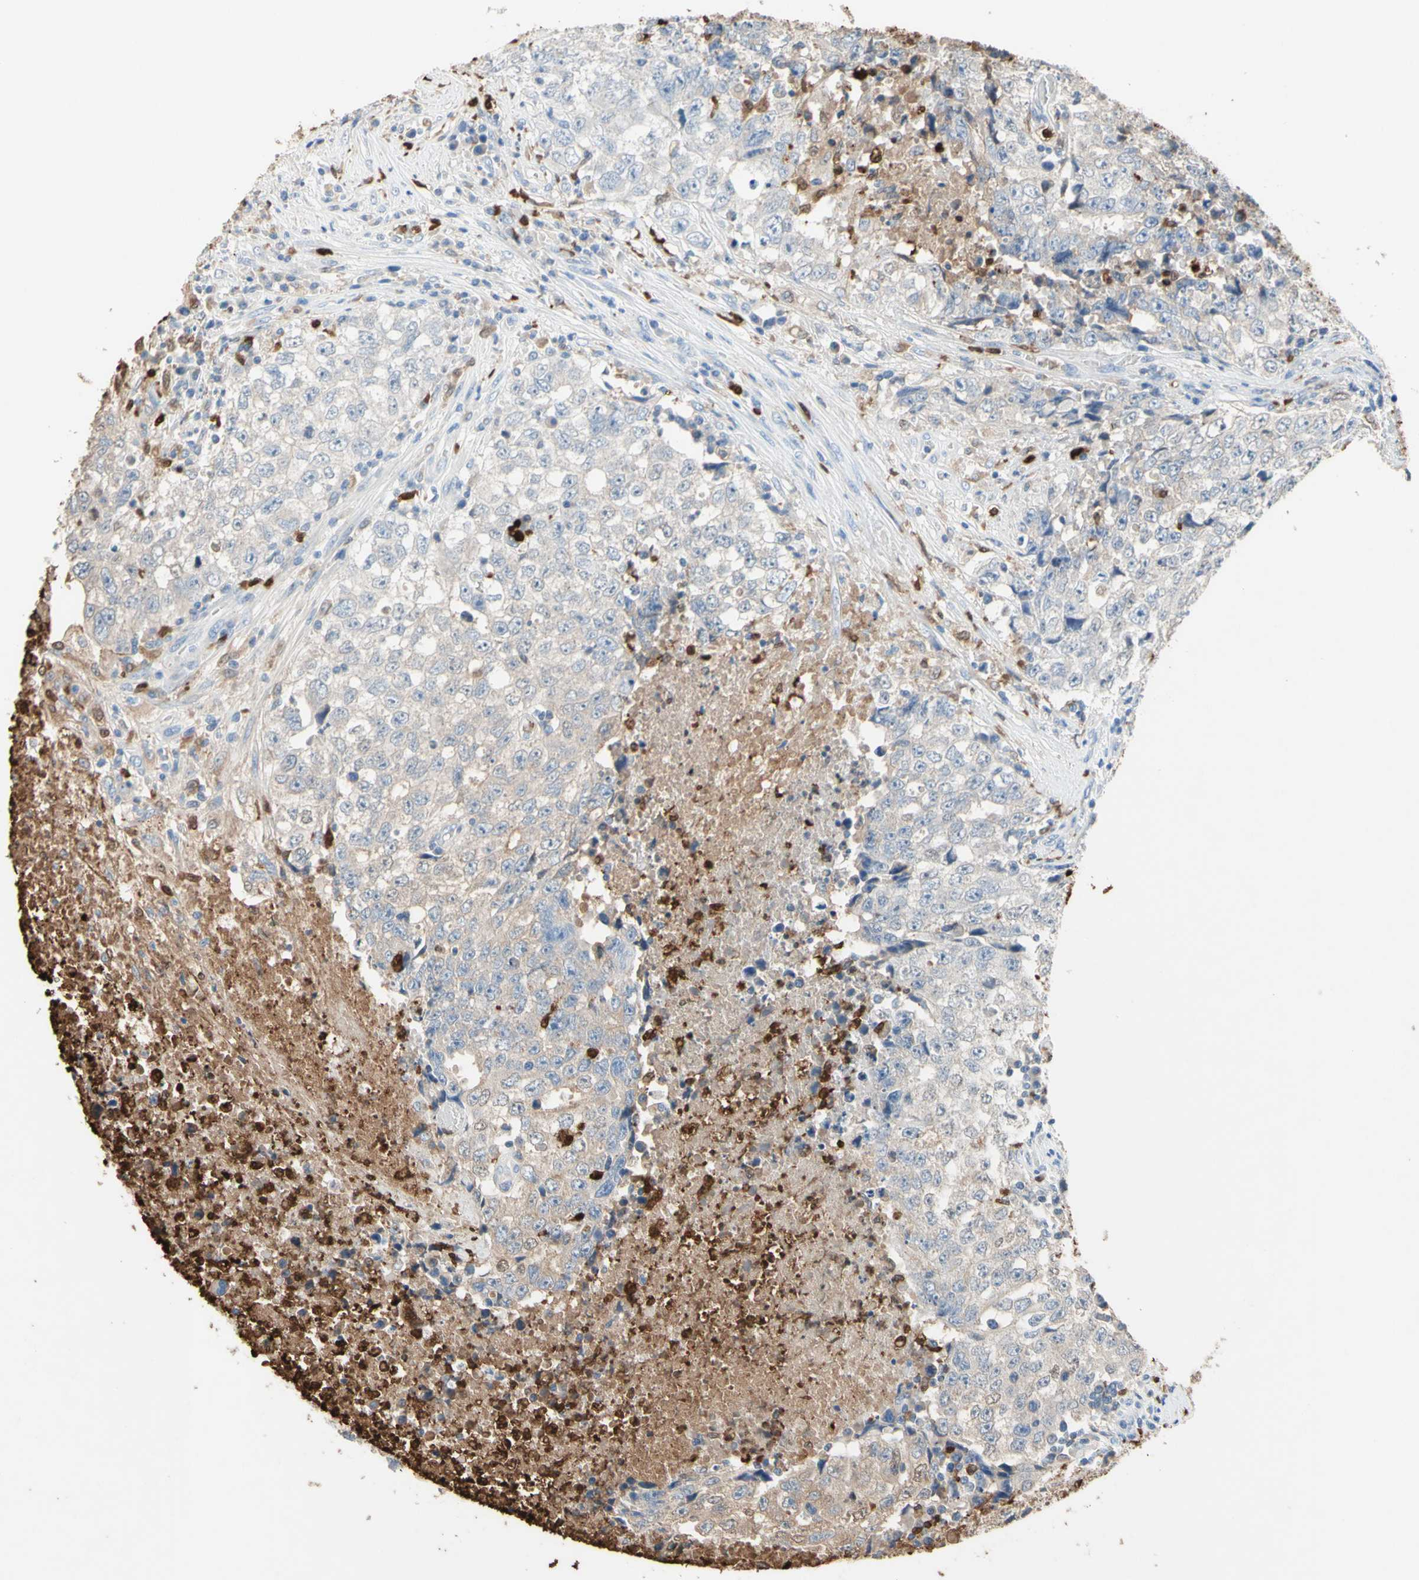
{"staining": {"intensity": "negative", "quantity": "none", "location": "none"}, "tissue": "testis cancer", "cell_type": "Tumor cells", "image_type": "cancer", "snomed": [{"axis": "morphology", "description": "Necrosis, NOS"}, {"axis": "morphology", "description": "Carcinoma, Embryonal, NOS"}, {"axis": "topography", "description": "Testis"}], "caption": "The image shows no significant positivity in tumor cells of testis cancer. The staining is performed using DAB (3,3'-diaminobenzidine) brown chromogen with nuclei counter-stained in using hematoxylin.", "gene": "NFKBIZ", "patient": {"sex": "male", "age": 19}}